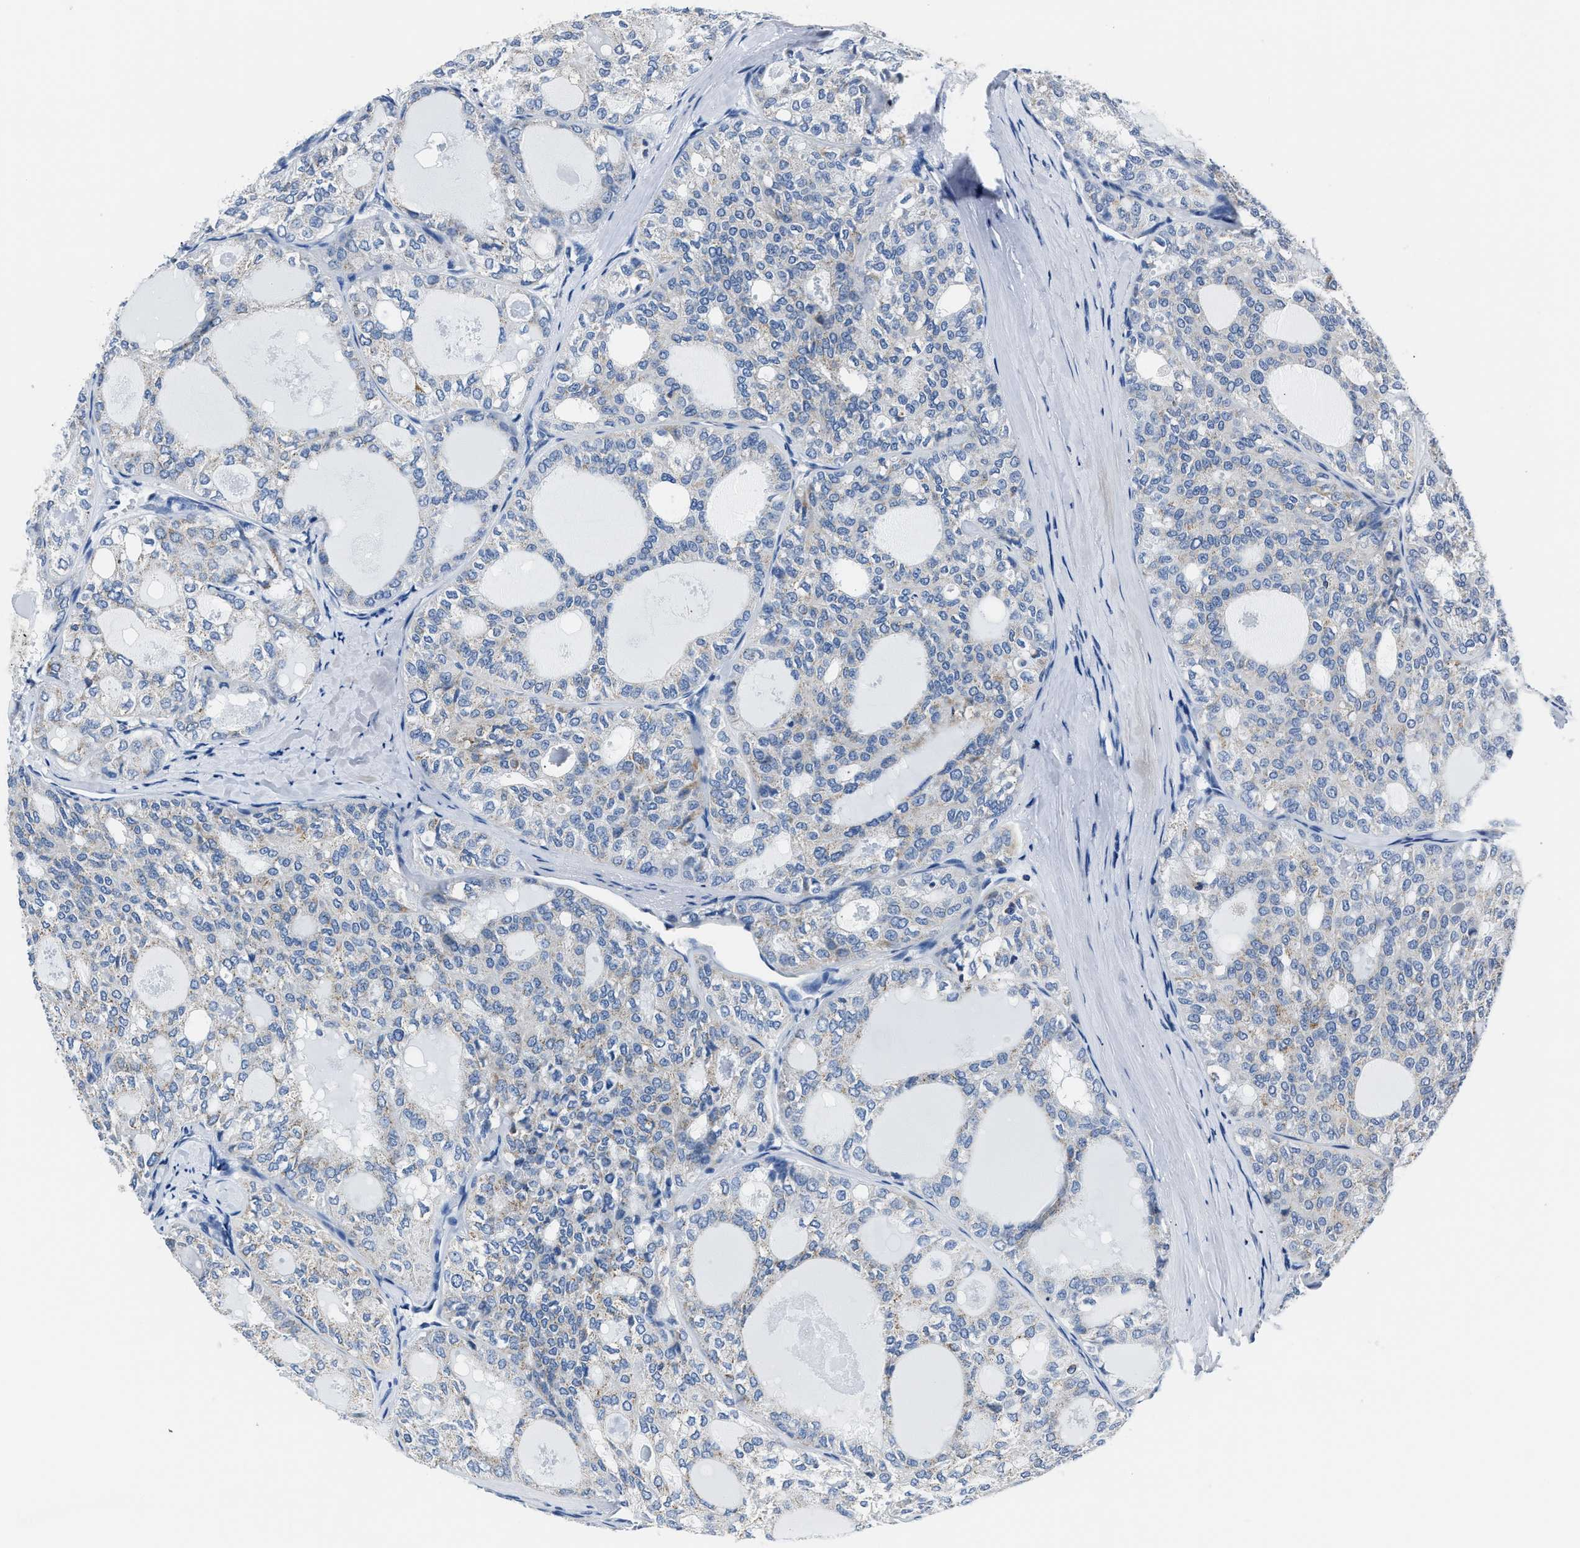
{"staining": {"intensity": "negative", "quantity": "none", "location": "none"}, "tissue": "thyroid cancer", "cell_type": "Tumor cells", "image_type": "cancer", "snomed": [{"axis": "morphology", "description": "Follicular adenoma carcinoma, NOS"}, {"axis": "topography", "description": "Thyroid gland"}], "caption": "IHC histopathology image of neoplastic tissue: thyroid follicular adenoma carcinoma stained with DAB displays no significant protein positivity in tumor cells.", "gene": "AMACR", "patient": {"sex": "male", "age": 75}}